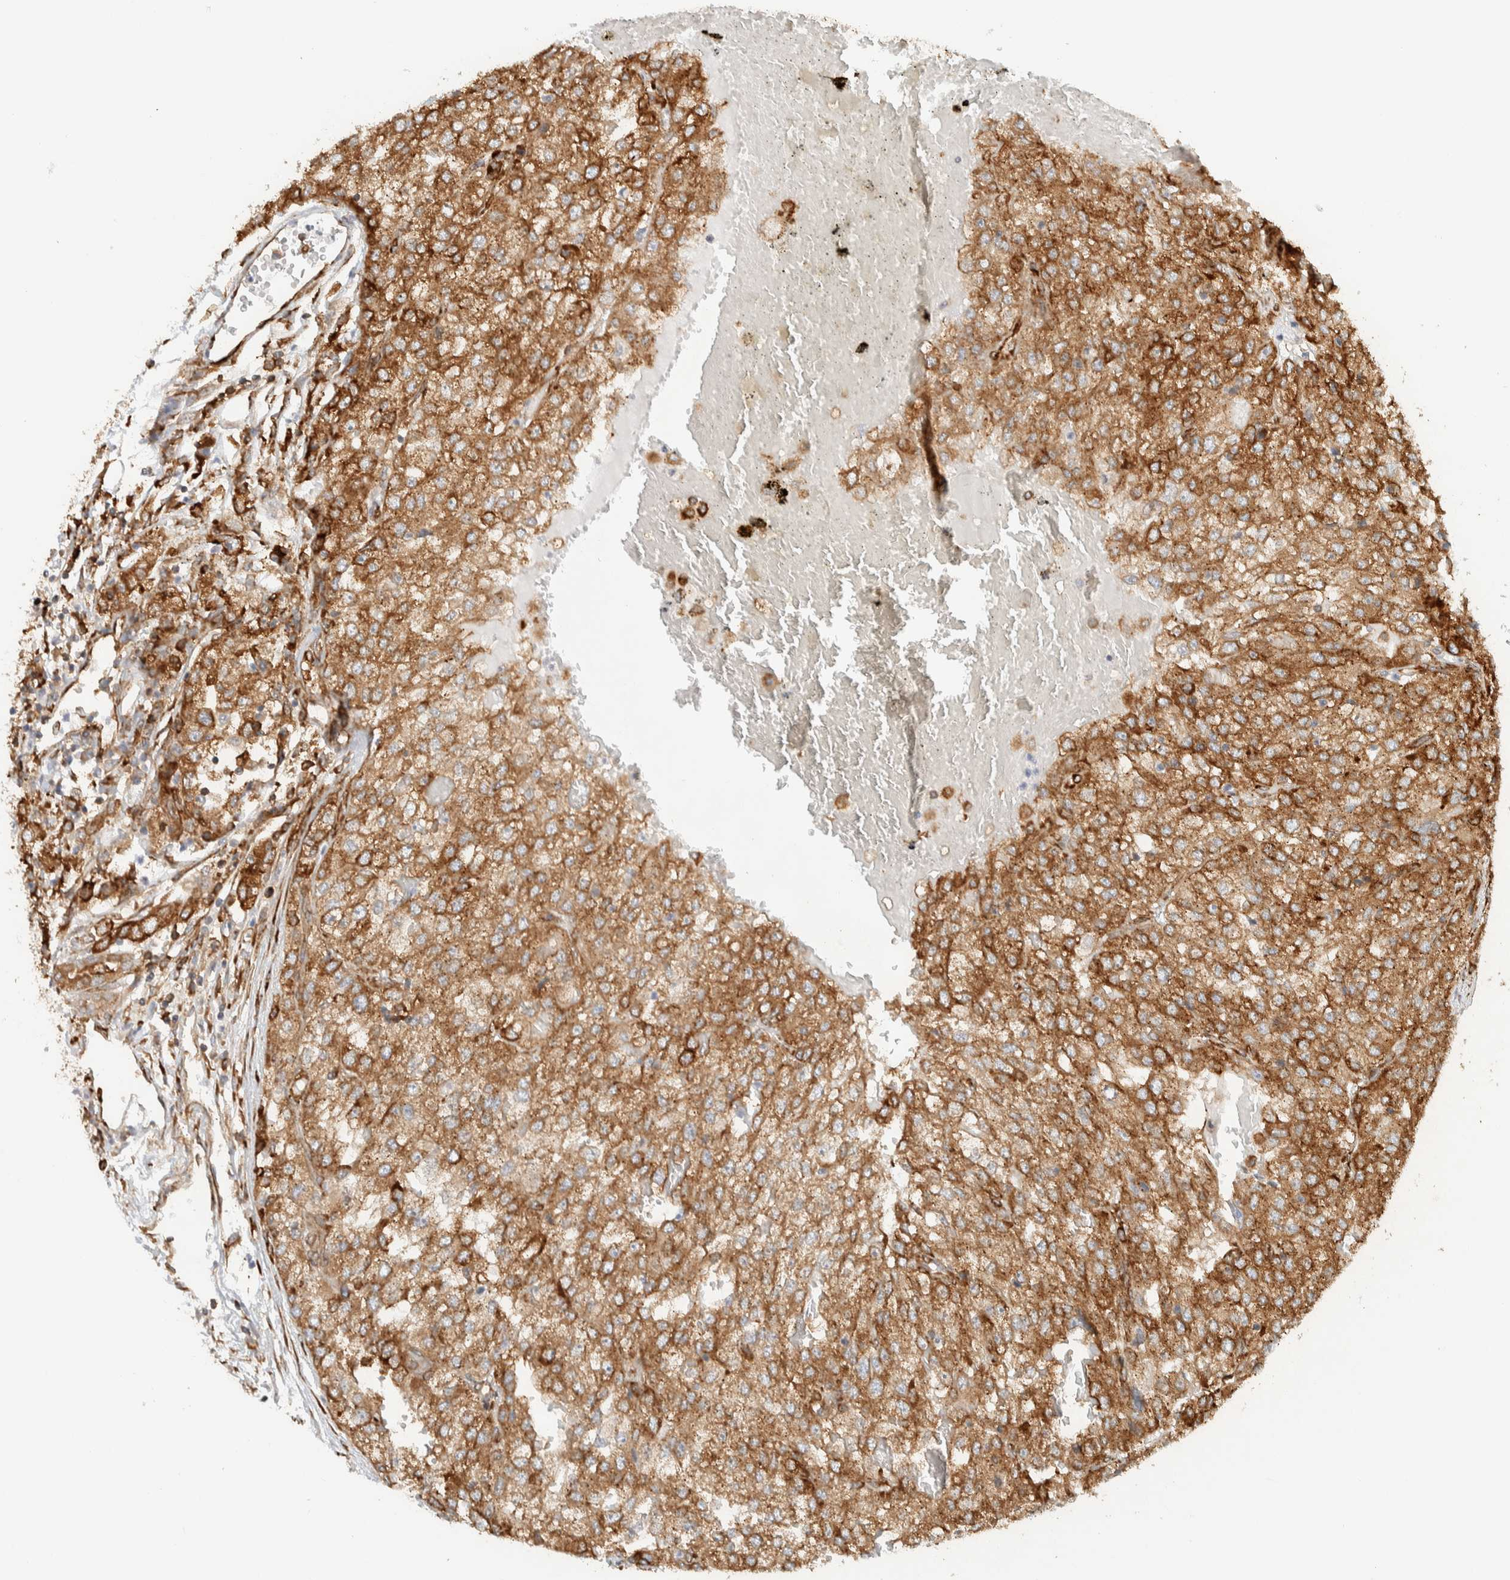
{"staining": {"intensity": "moderate", "quantity": ">75%", "location": "cytoplasmic/membranous"}, "tissue": "renal cancer", "cell_type": "Tumor cells", "image_type": "cancer", "snomed": [{"axis": "morphology", "description": "Adenocarcinoma, NOS"}, {"axis": "topography", "description": "Kidney"}], "caption": "Renal adenocarcinoma tissue exhibits moderate cytoplasmic/membranous staining in about >75% of tumor cells", "gene": "LLGL2", "patient": {"sex": "female", "age": 54}}